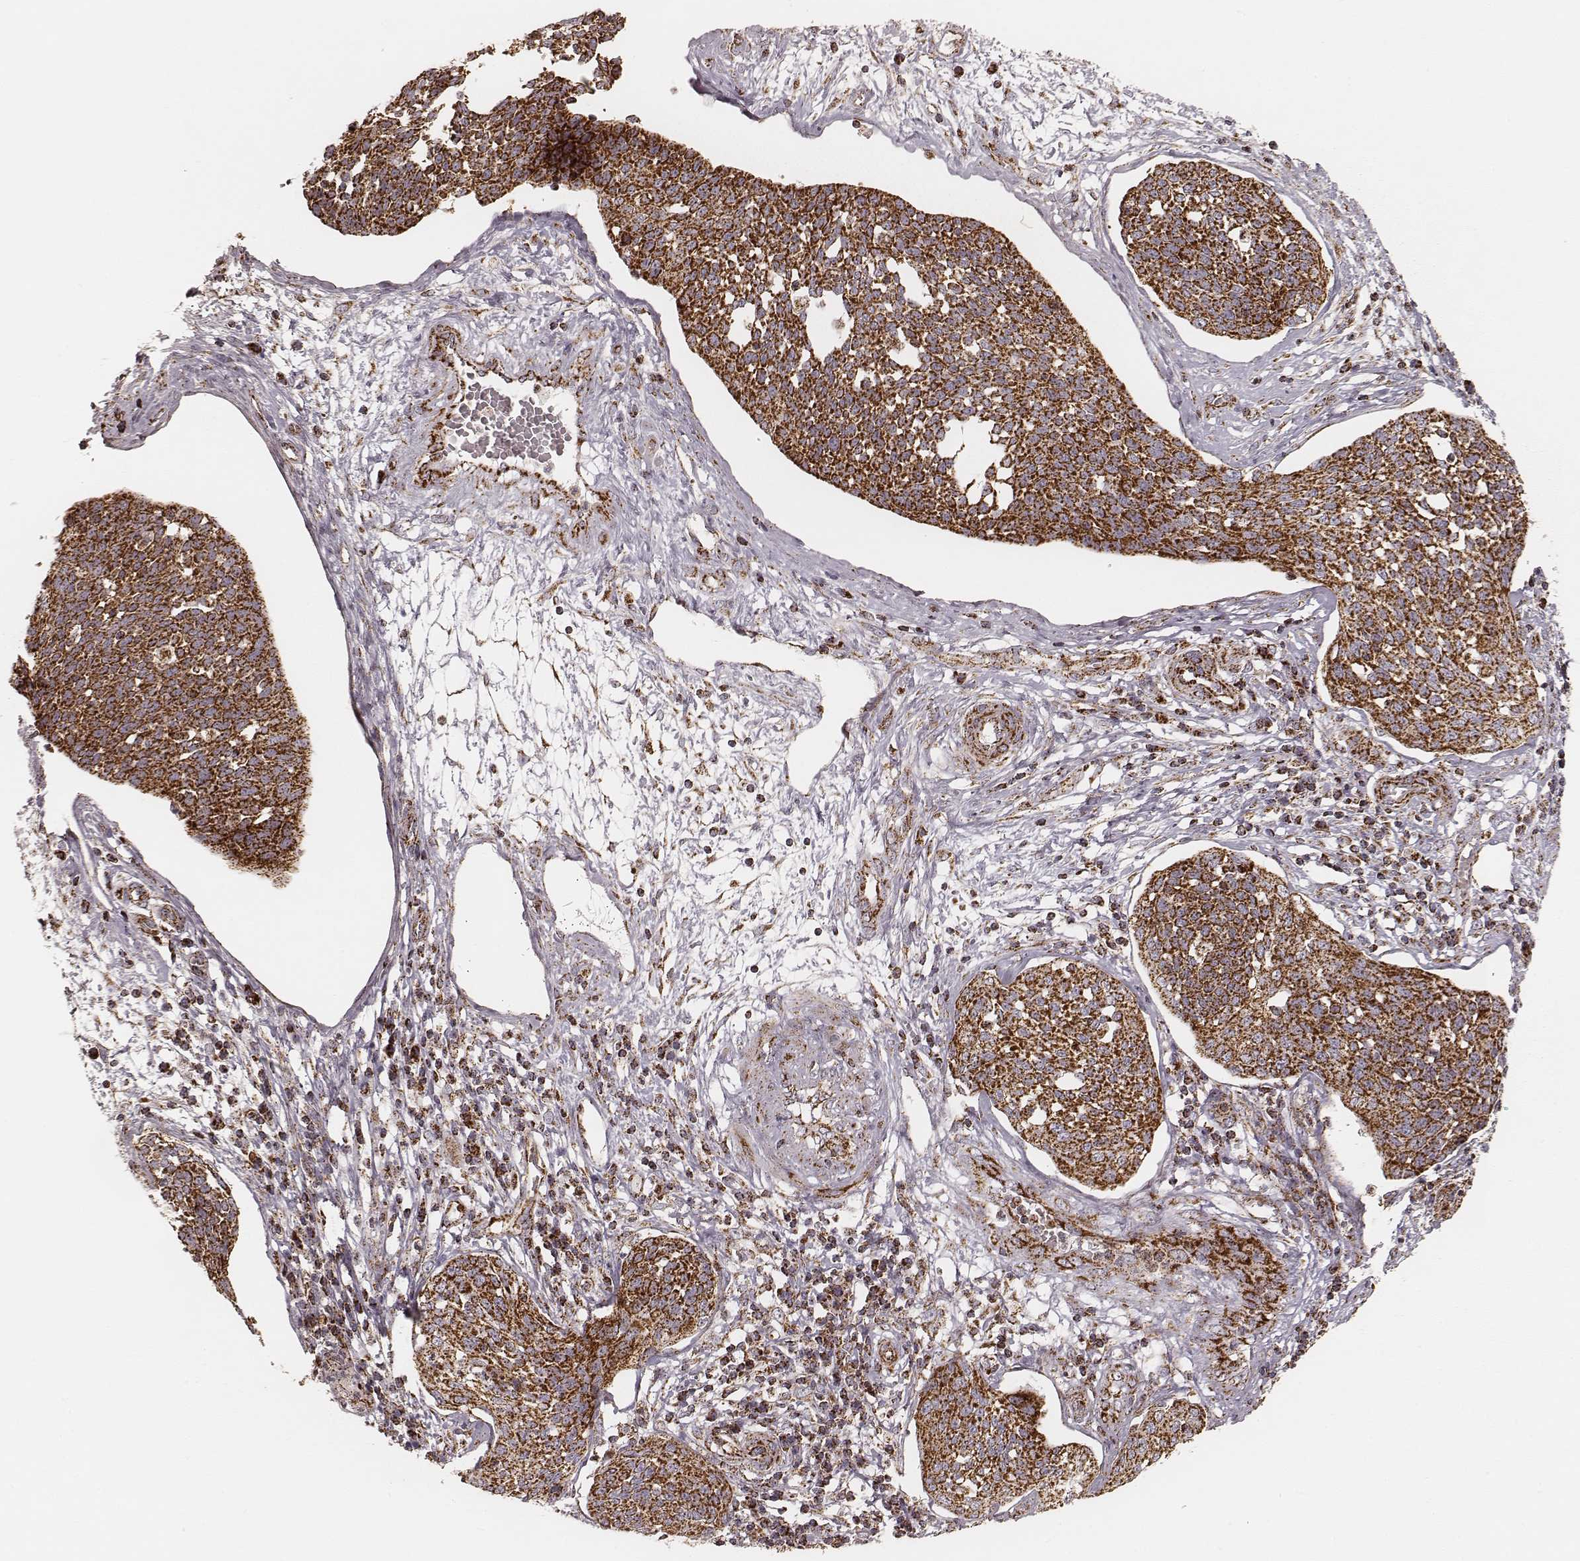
{"staining": {"intensity": "strong", "quantity": ">75%", "location": "cytoplasmic/membranous"}, "tissue": "cervical cancer", "cell_type": "Tumor cells", "image_type": "cancer", "snomed": [{"axis": "morphology", "description": "Squamous cell carcinoma, NOS"}, {"axis": "topography", "description": "Cervix"}], "caption": "Squamous cell carcinoma (cervical) stained with a protein marker reveals strong staining in tumor cells.", "gene": "CS", "patient": {"sex": "female", "age": 34}}